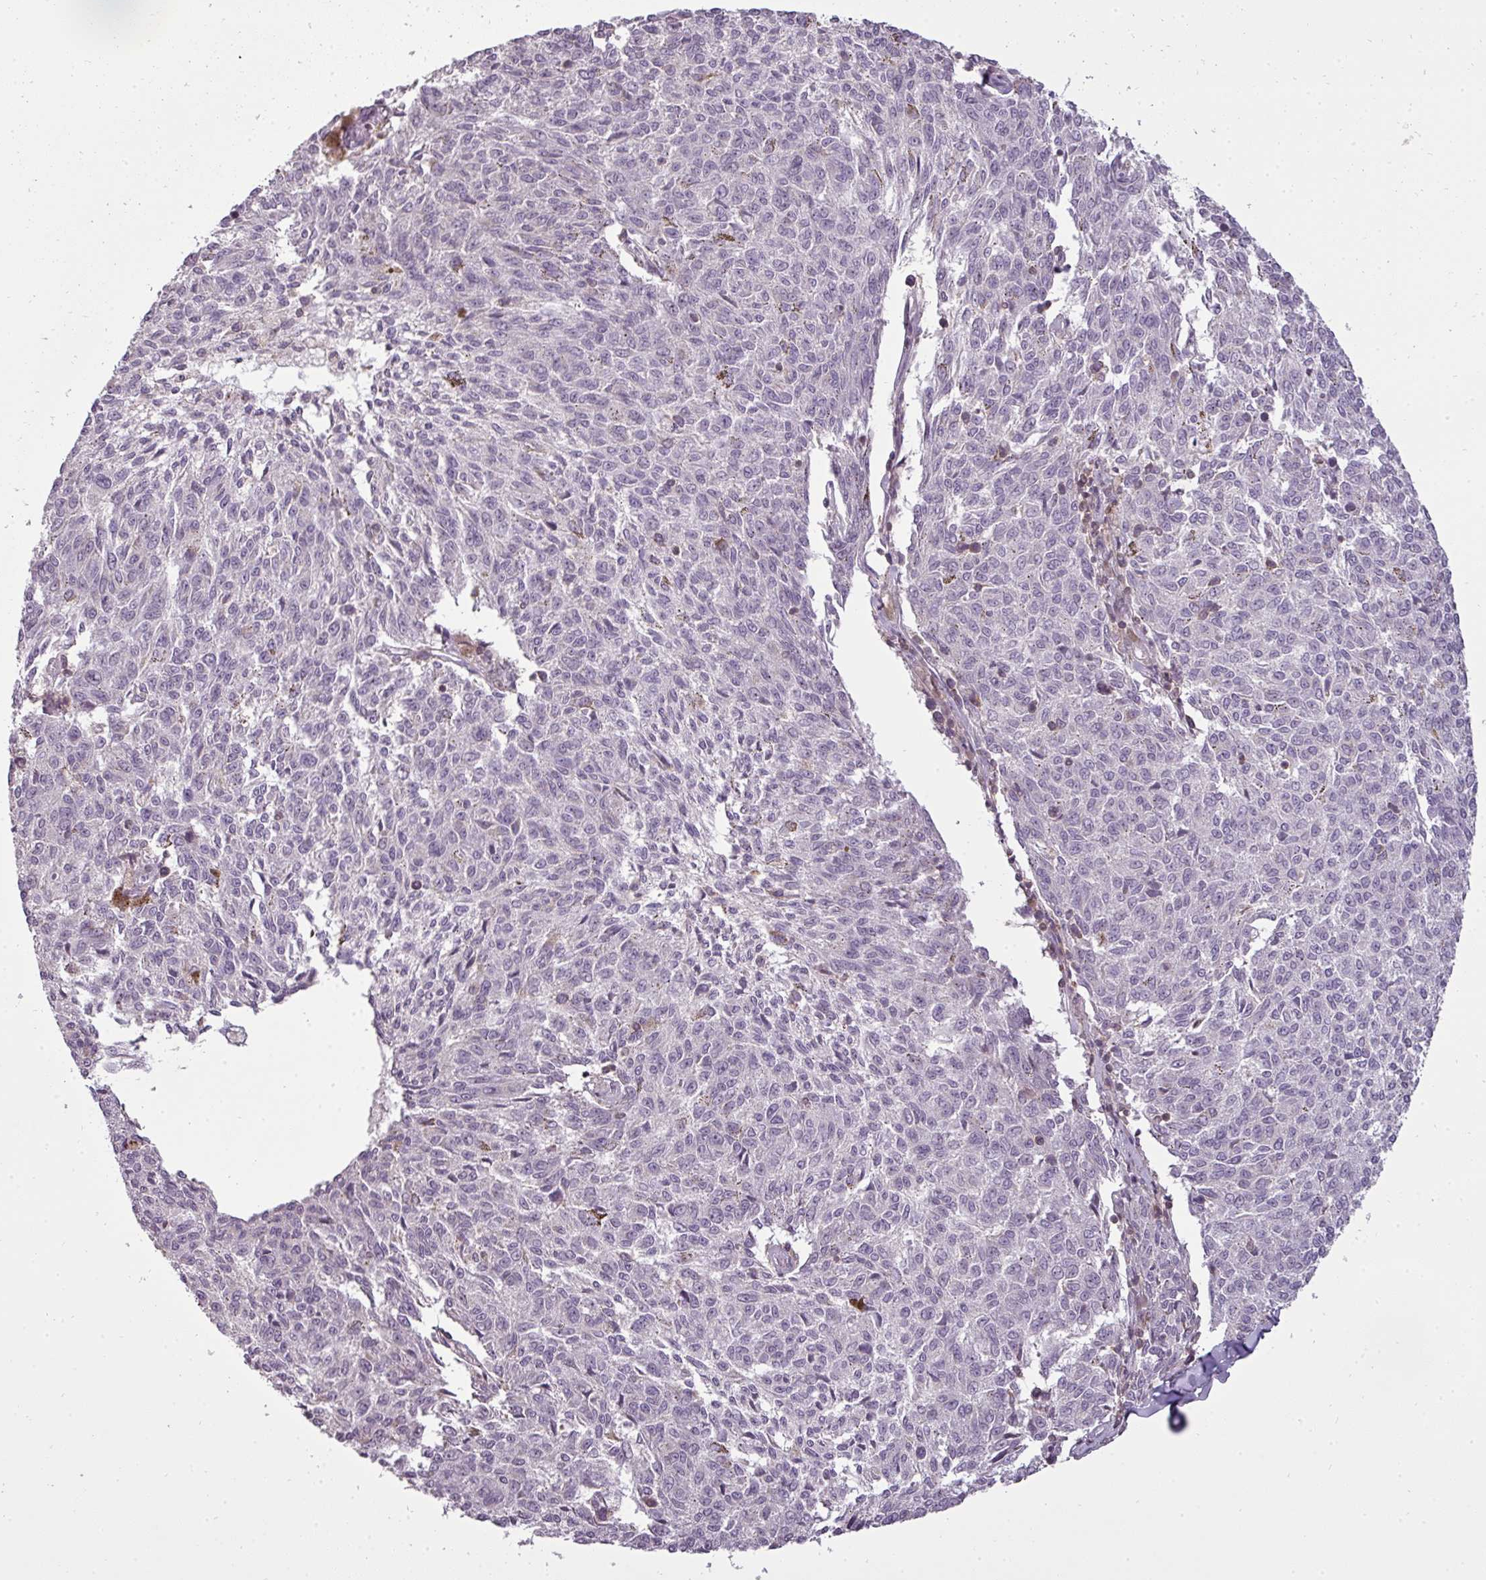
{"staining": {"intensity": "negative", "quantity": "none", "location": "none"}, "tissue": "melanoma", "cell_type": "Tumor cells", "image_type": "cancer", "snomed": [{"axis": "morphology", "description": "Malignant melanoma, NOS"}, {"axis": "topography", "description": "Skin"}], "caption": "The immunohistochemistry micrograph has no significant positivity in tumor cells of melanoma tissue.", "gene": "STK4", "patient": {"sex": "female", "age": 72}}